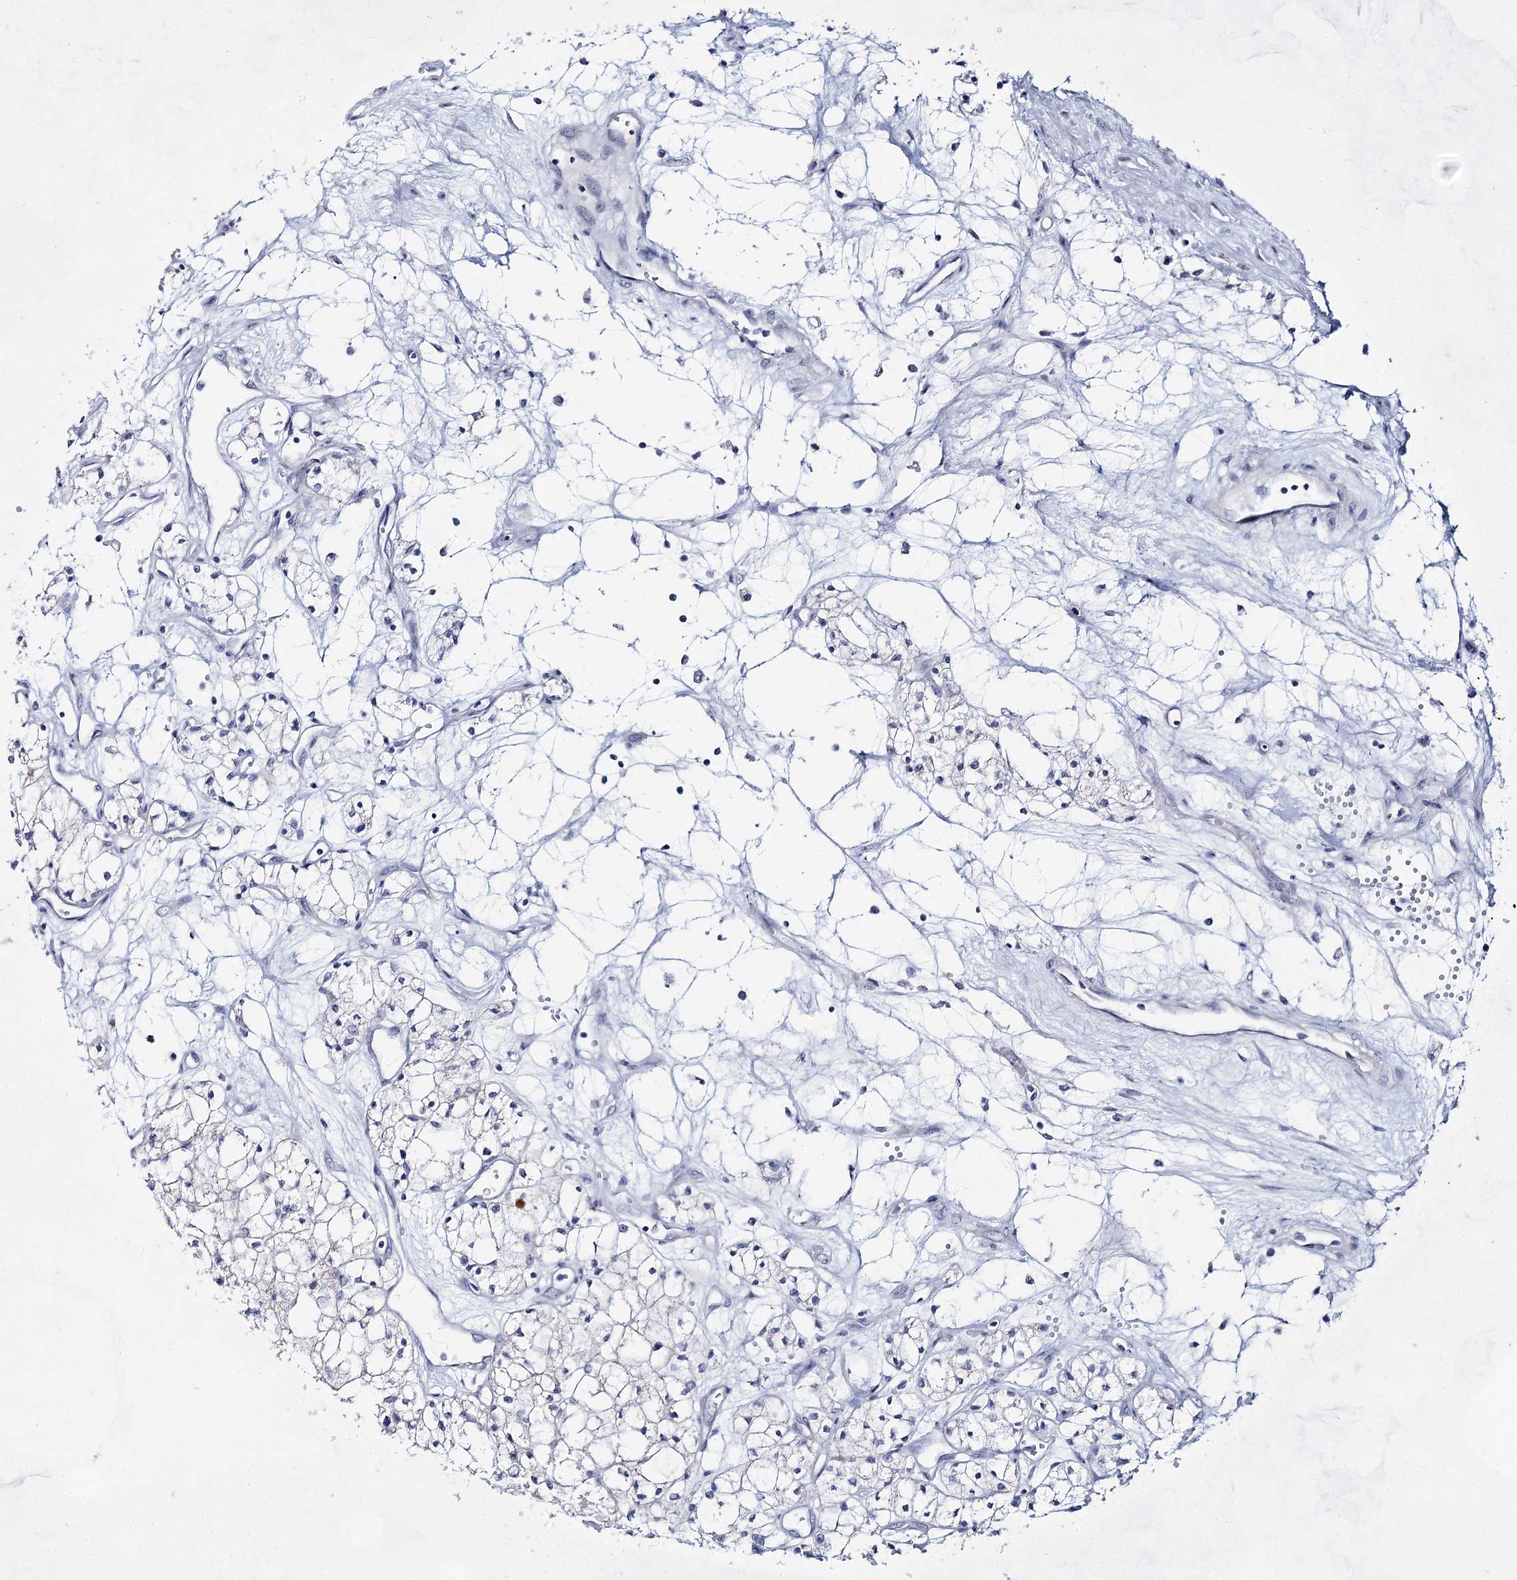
{"staining": {"intensity": "negative", "quantity": "none", "location": "none"}, "tissue": "renal cancer", "cell_type": "Tumor cells", "image_type": "cancer", "snomed": [{"axis": "morphology", "description": "Adenocarcinoma, NOS"}, {"axis": "topography", "description": "Kidney"}], "caption": "Tumor cells are negative for brown protein staining in renal cancer (adenocarcinoma).", "gene": "BPHL", "patient": {"sex": "male", "age": 59}}